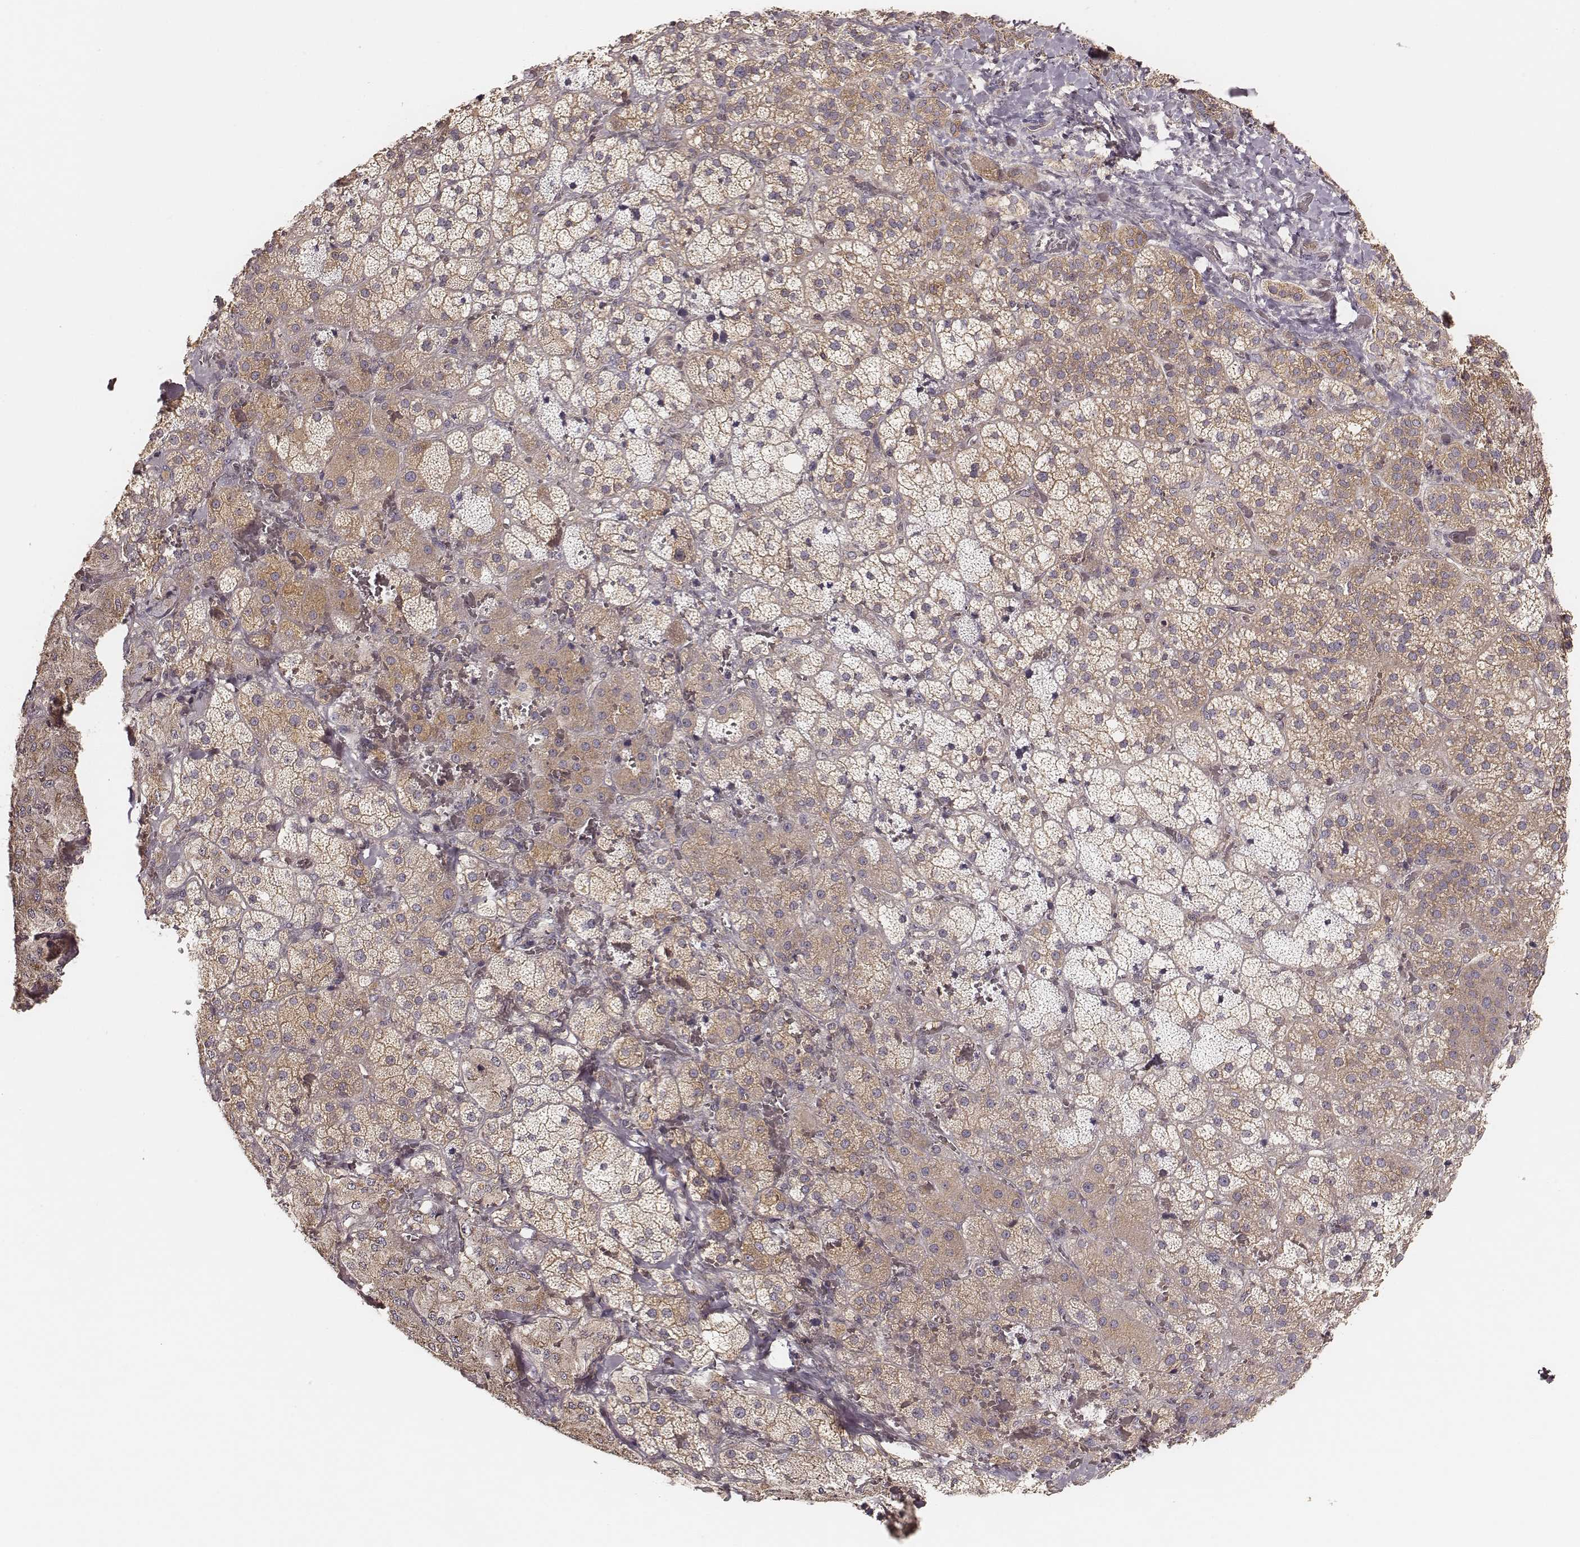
{"staining": {"intensity": "weak", "quantity": ">75%", "location": "cytoplasmic/membranous"}, "tissue": "adrenal gland", "cell_type": "Glandular cells", "image_type": "normal", "snomed": [{"axis": "morphology", "description": "Normal tissue, NOS"}, {"axis": "topography", "description": "Adrenal gland"}], "caption": "High-magnification brightfield microscopy of unremarkable adrenal gland stained with DAB (brown) and counterstained with hematoxylin (blue). glandular cells exhibit weak cytoplasmic/membranous expression is seen in about>75% of cells.", "gene": "CARS1", "patient": {"sex": "male", "age": 57}}